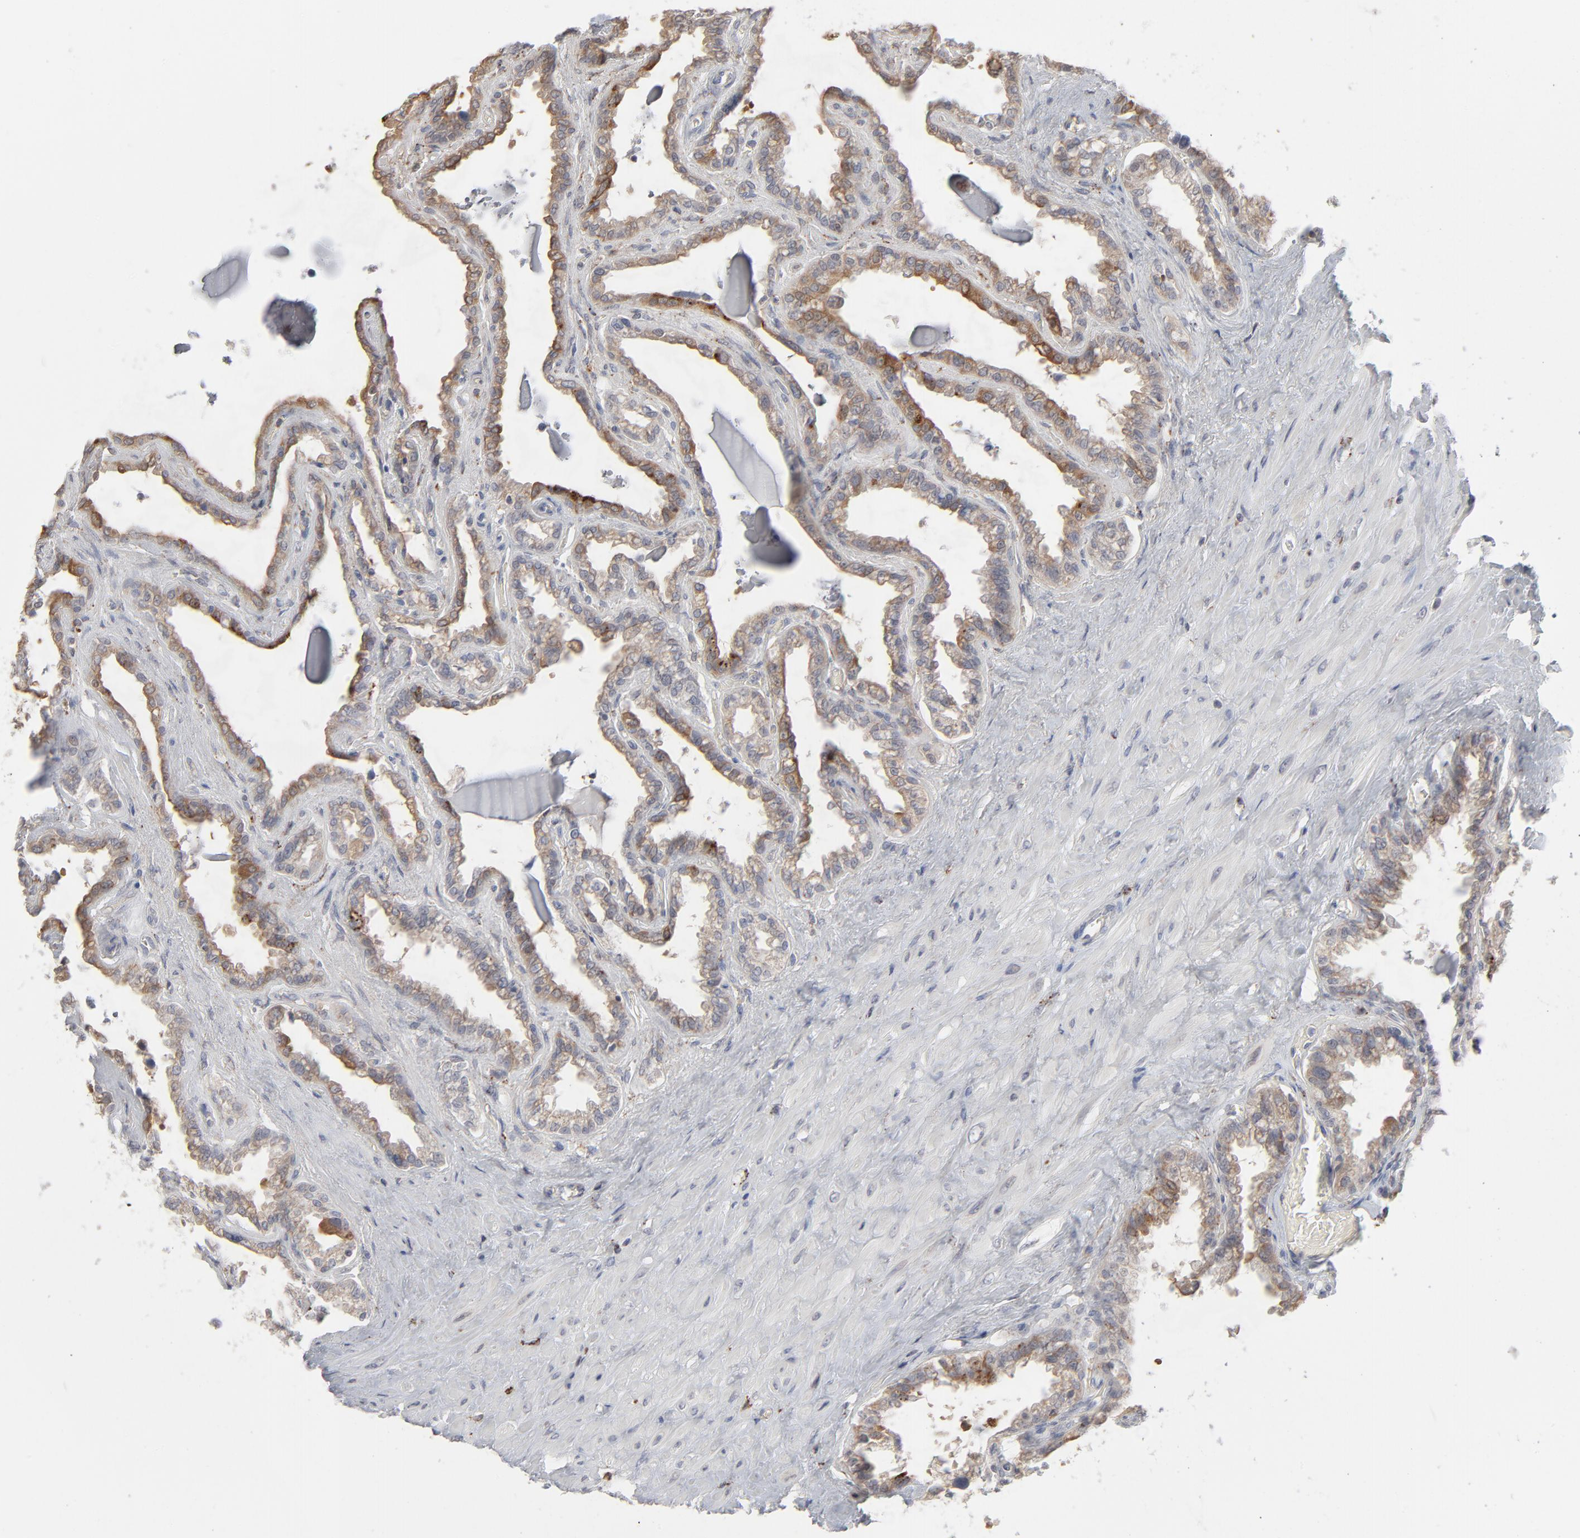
{"staining": {"intensity": "moderate", "quantity": ">75%", "location": "cytoplasmic/membranous"}, "tissue": "seminal vesicle", "cell_type": "Glandular cells", "image_type": "normal", "snomed": [{"axis": "morphology", "description": "Normal tissue, NOS"}, {"axis": "morphology", "description": "Inflammation, NOS"}, {"axis": "topography", "description": "Urinary bladder"}, {"axis": "topography", "description": "Prostate"}, {"axis": "topography", "description": "Seminal veicle"}], "caption": "High-power microscopy captured an IHC histopathology image of unremarkable seminal vesicle, revealing moderate cytoplasmic/membranous staining in about >75% of glandular cells. (DAB = brown stain, brightfield microscopy at high magnification).", "gene": "POMT2", "patient": {"sex": "male", "age": 82}}